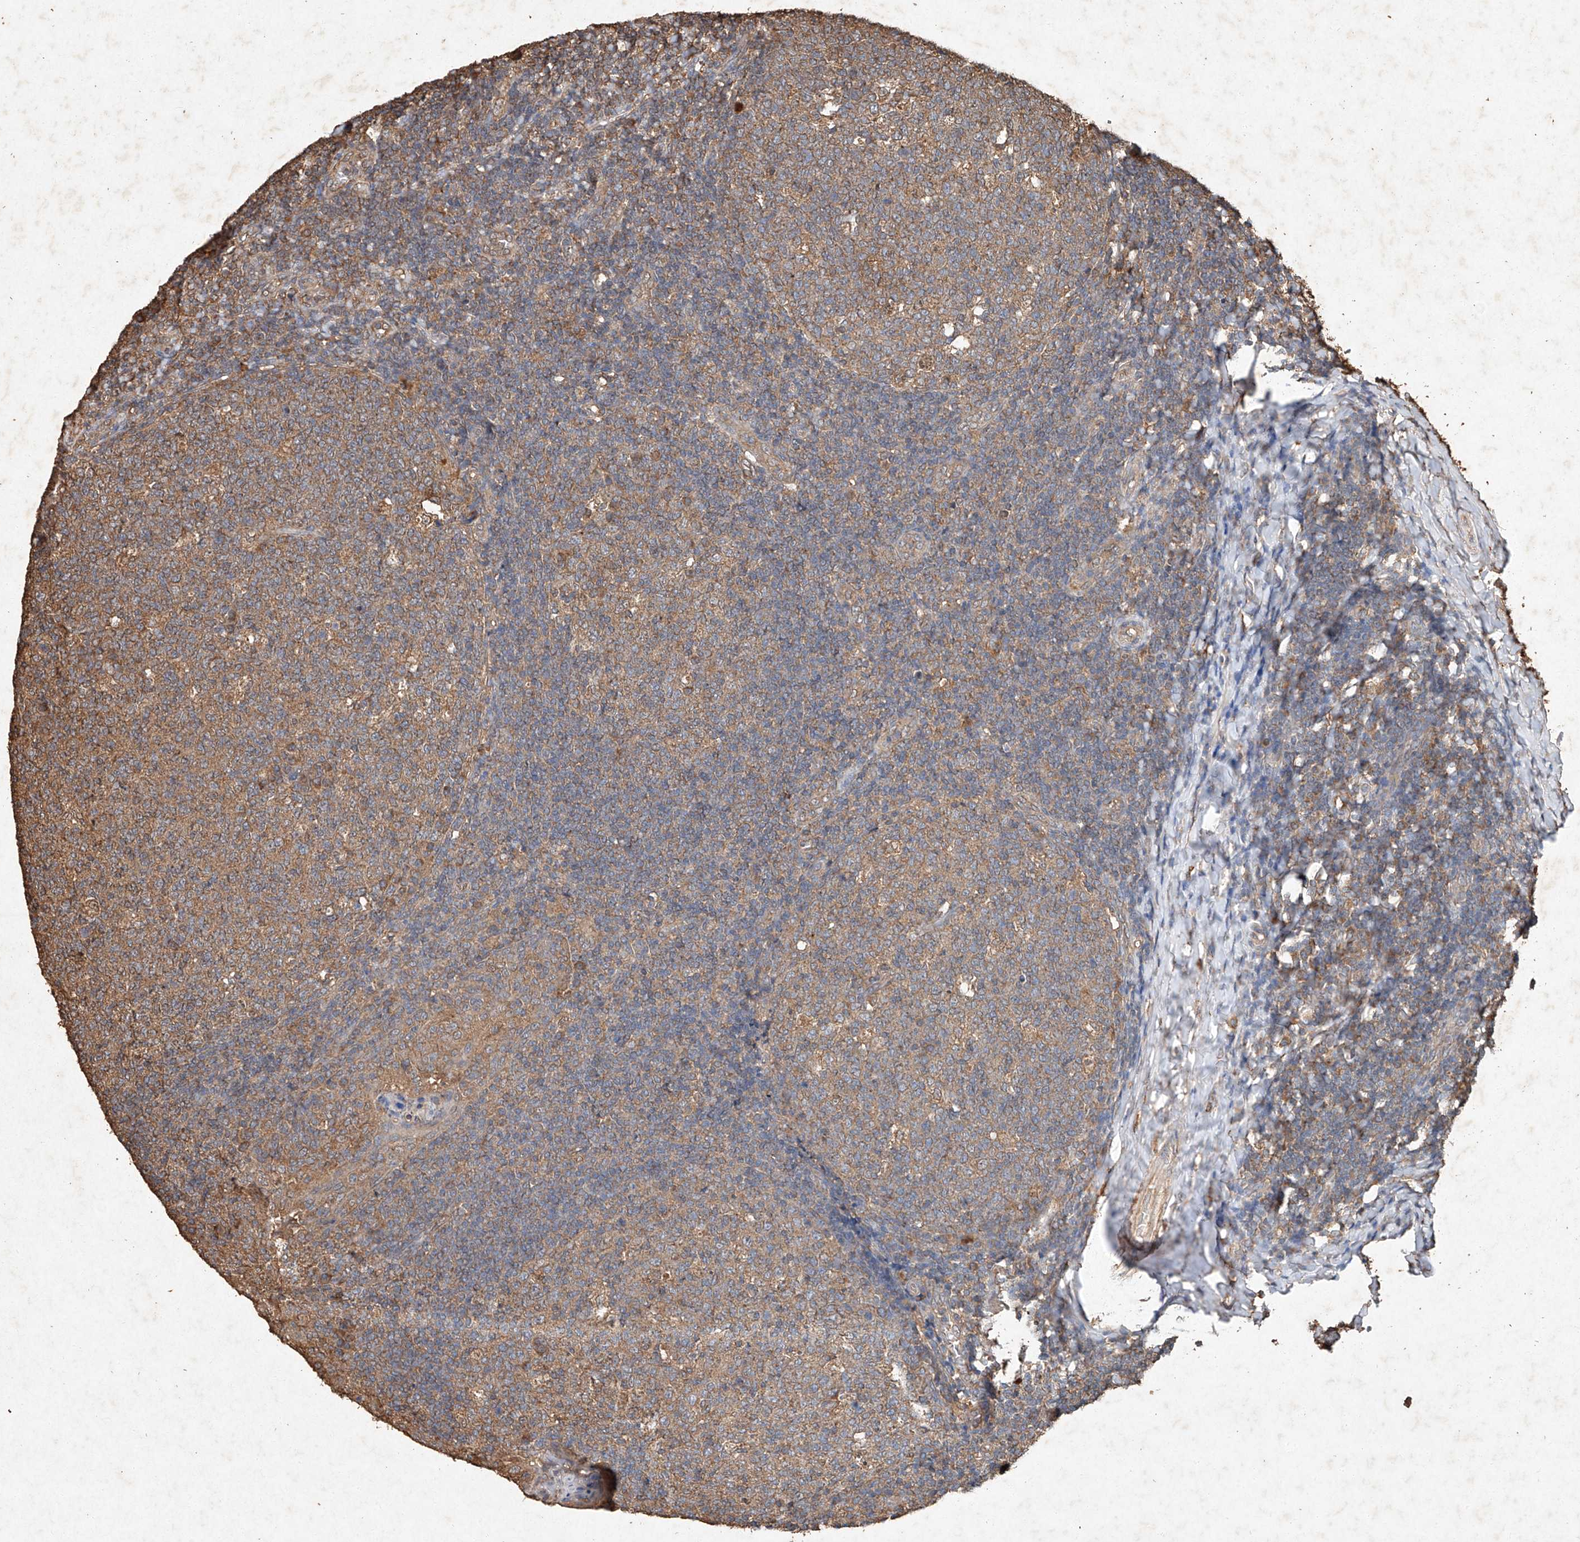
{"staining": {"intensity": "moderate", "quantity": ">75%", "location": "cytoplasmic/membranous"}, "tissue": "tonsil", "cell_type": "Germinal center cells", "image_type": "normal", "snomed": [{"axis": "morphology", "description": "Normal tissue, NOS"}, {"axis": "topography", "description": "Tonsil"}], "caption": "This histopathology image shows immunohistochemistry staining of unremarkable human tonsil, with medium moderate cytoplasmic/membranous positivity in approximately >75% of germinal center cells.", "gene": "STK3", "patient": {"sex": "female", "age": 19}}